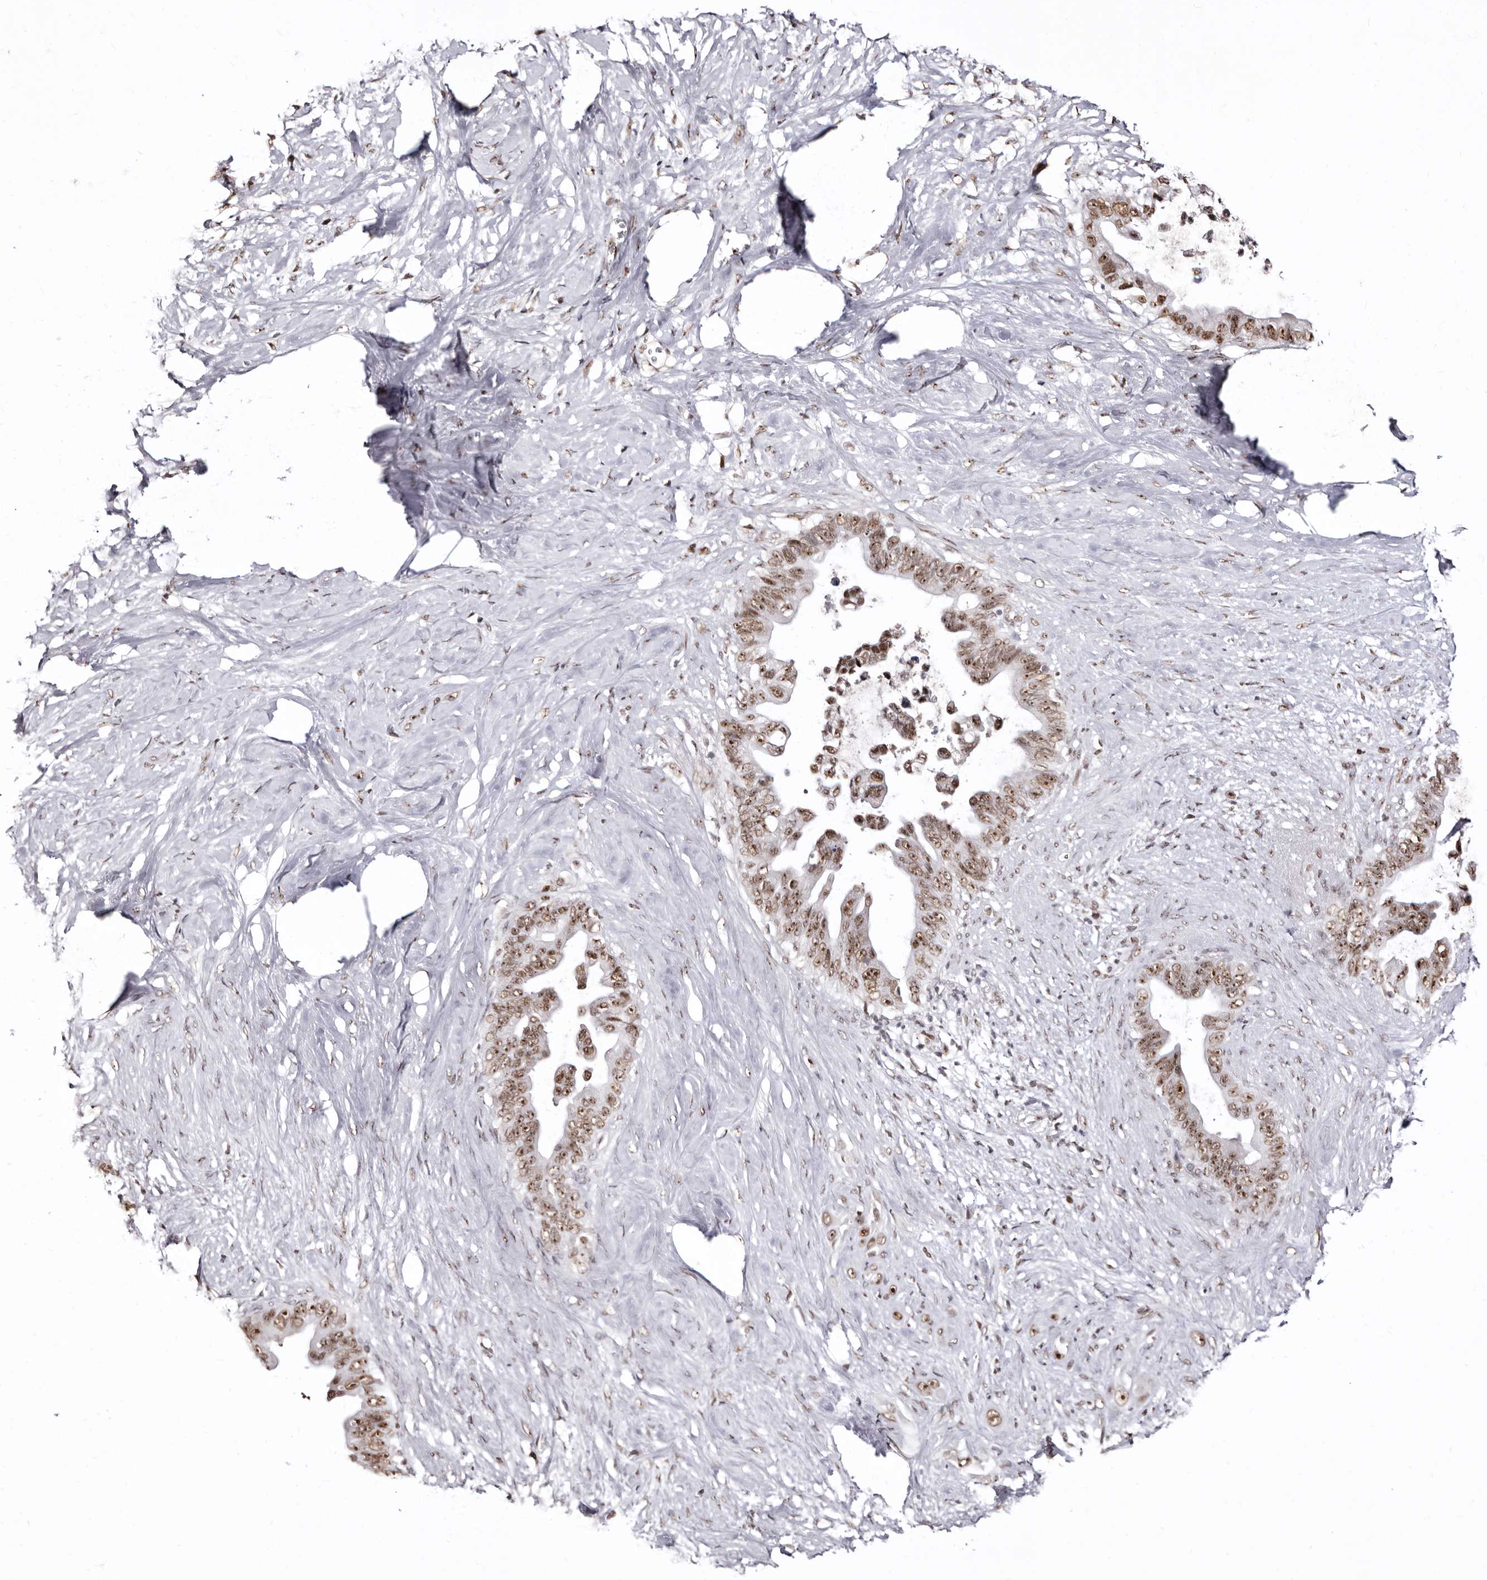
{"staining": {"intensity": "moderate", "quantity": ">75%", "location": "nuclear"}, "tissue": "pancreatic cancer", "cell_type": "Tumor cells", "image_type": "cancer", "snomed": [{"axis": "morphology", "description": "Adenocarcinoma, NOS"}, {"axis": "topography", "description": "Pancreas"}], "caption": "Protein staining of adenocarcinoma (pancreatic) tissue shows moderate nuclear expression in approximately >75% of tumor cells.", "gene": "ANAPC11", "patient": {"sex": "female", "age": 72}}